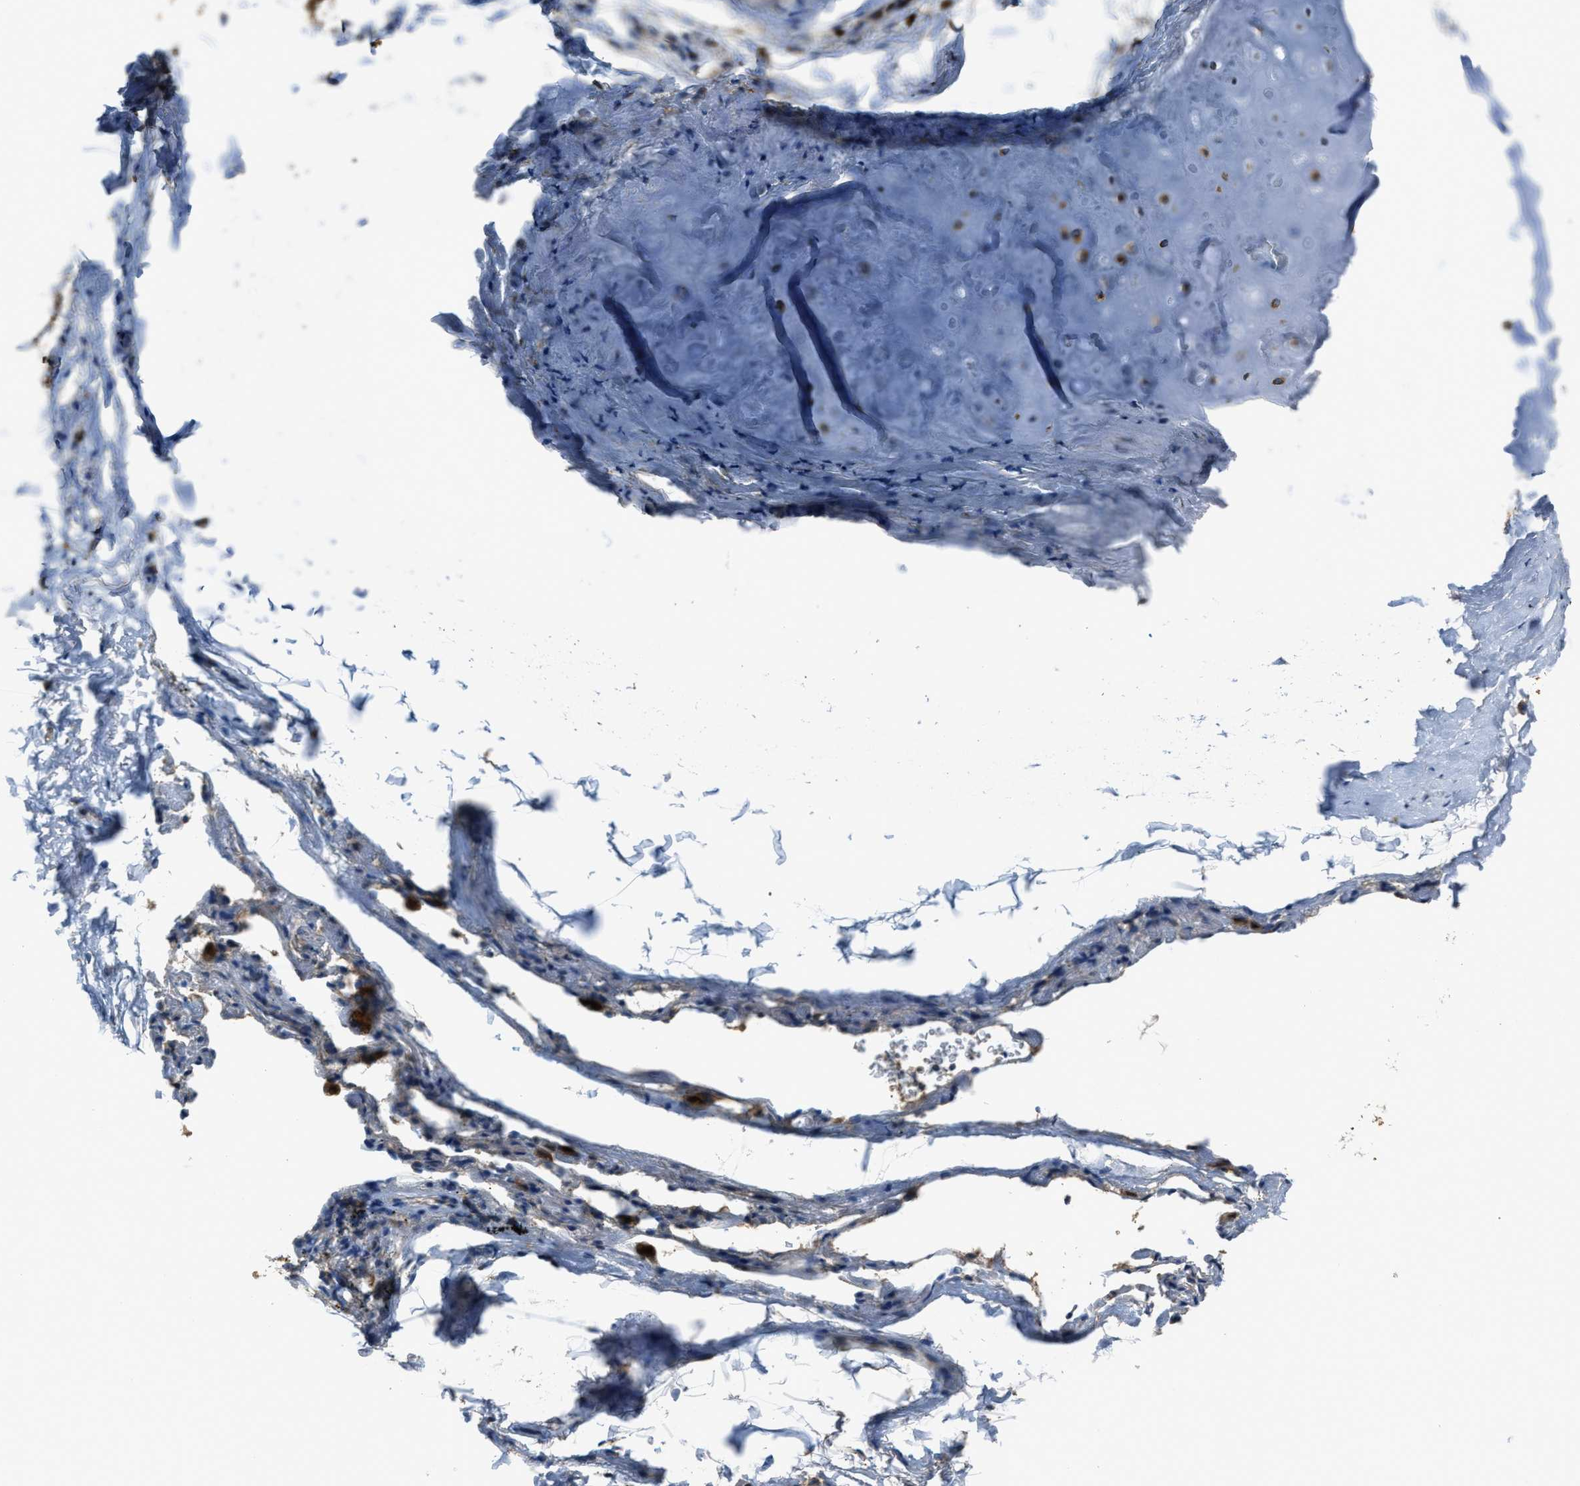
{"staining": {"intensity": "moderate", "quantity": ">75%", "location": "cytoplasmic/membranous,nuclear"}, "tissue": "adipose tissue", "cell_type": "Adipocytes", "image_type": "normal", "snomed": [{"axis": "morphology", "description": "Normal tissue, NOS"}, {"axis": "topography", "description": "Cartilage tissue"}, {"axis": "topography", "description": "Lung"}], "caption": "High-magnification brightfield microscopy of benign adipose tissue stained with DAB (brown) and counterstained with hematoxylin (blue). adipocytes exhibit moderate cytoplasmic/membranous,nuclear staining is seen in approximately>75% of cells.", "gene": "SLC25A11", "patient": {"sex": "female", "age": 77}}